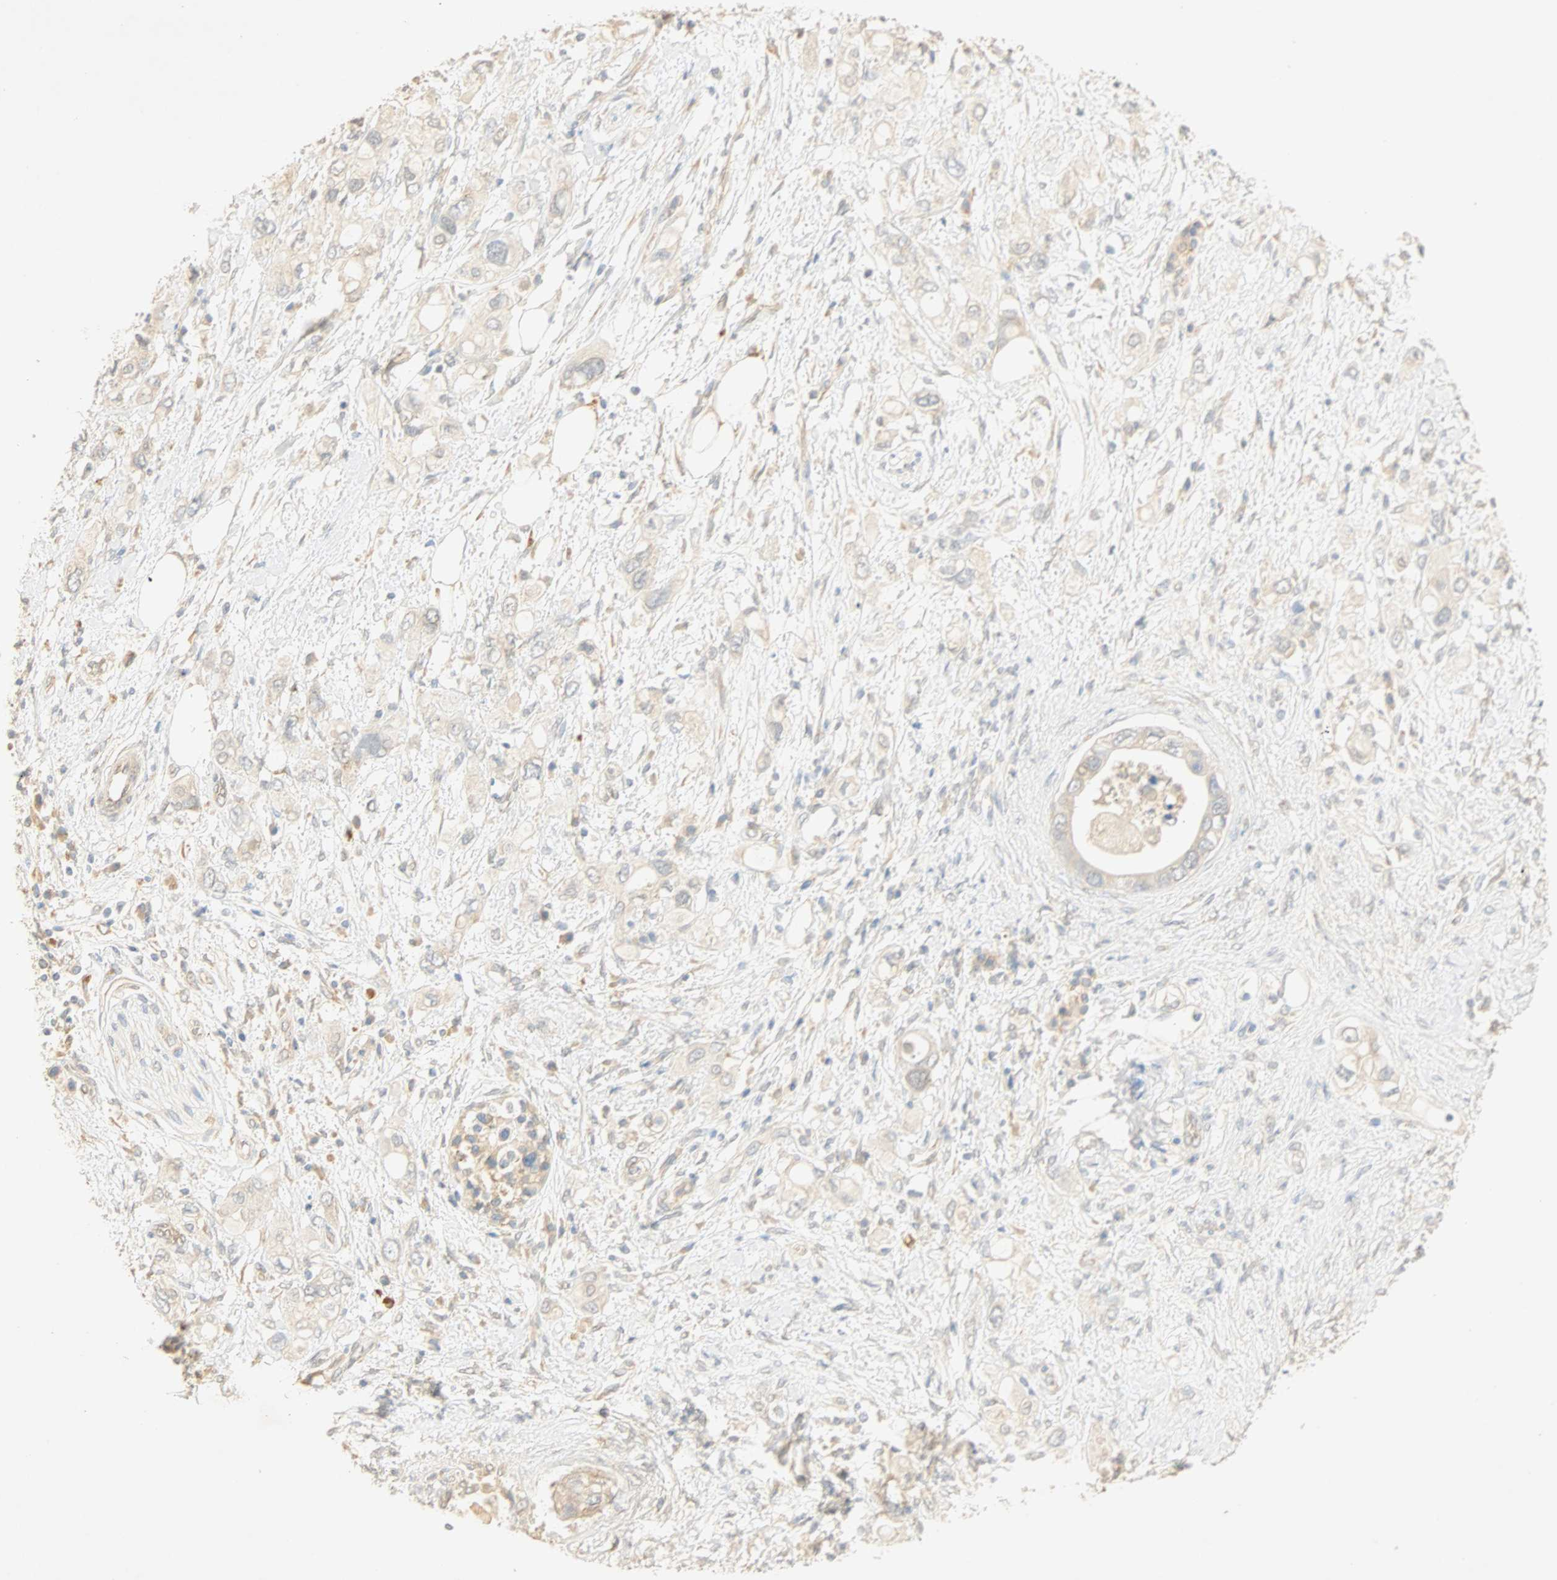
{"staining": {"intensity": "weak", "quantity": "<25%", "location": "cytoplasmic/membranous"}, "tissue": "pancreatic cancer", "cell_type": "Tumor cells", "image_type": "cancer", "snomed": [{"axis": "morphology", "description": "Adenocarcinoma, NOS"}, {"axis": "topography", "description": "Pancreas"}], "caption": "High power microscopy micrograph of an IHC photomicrograph of pancreatic adenocarcinoma, revealing no significant staining in tumor cells. The staining is performed using DAB (3,3'-diaminobenzidine) brown chromogen with nuclei counter-stained in using hematoxylin.", "gene": "SELENBP1", "patient": {"sex": "female", "age": 56}}